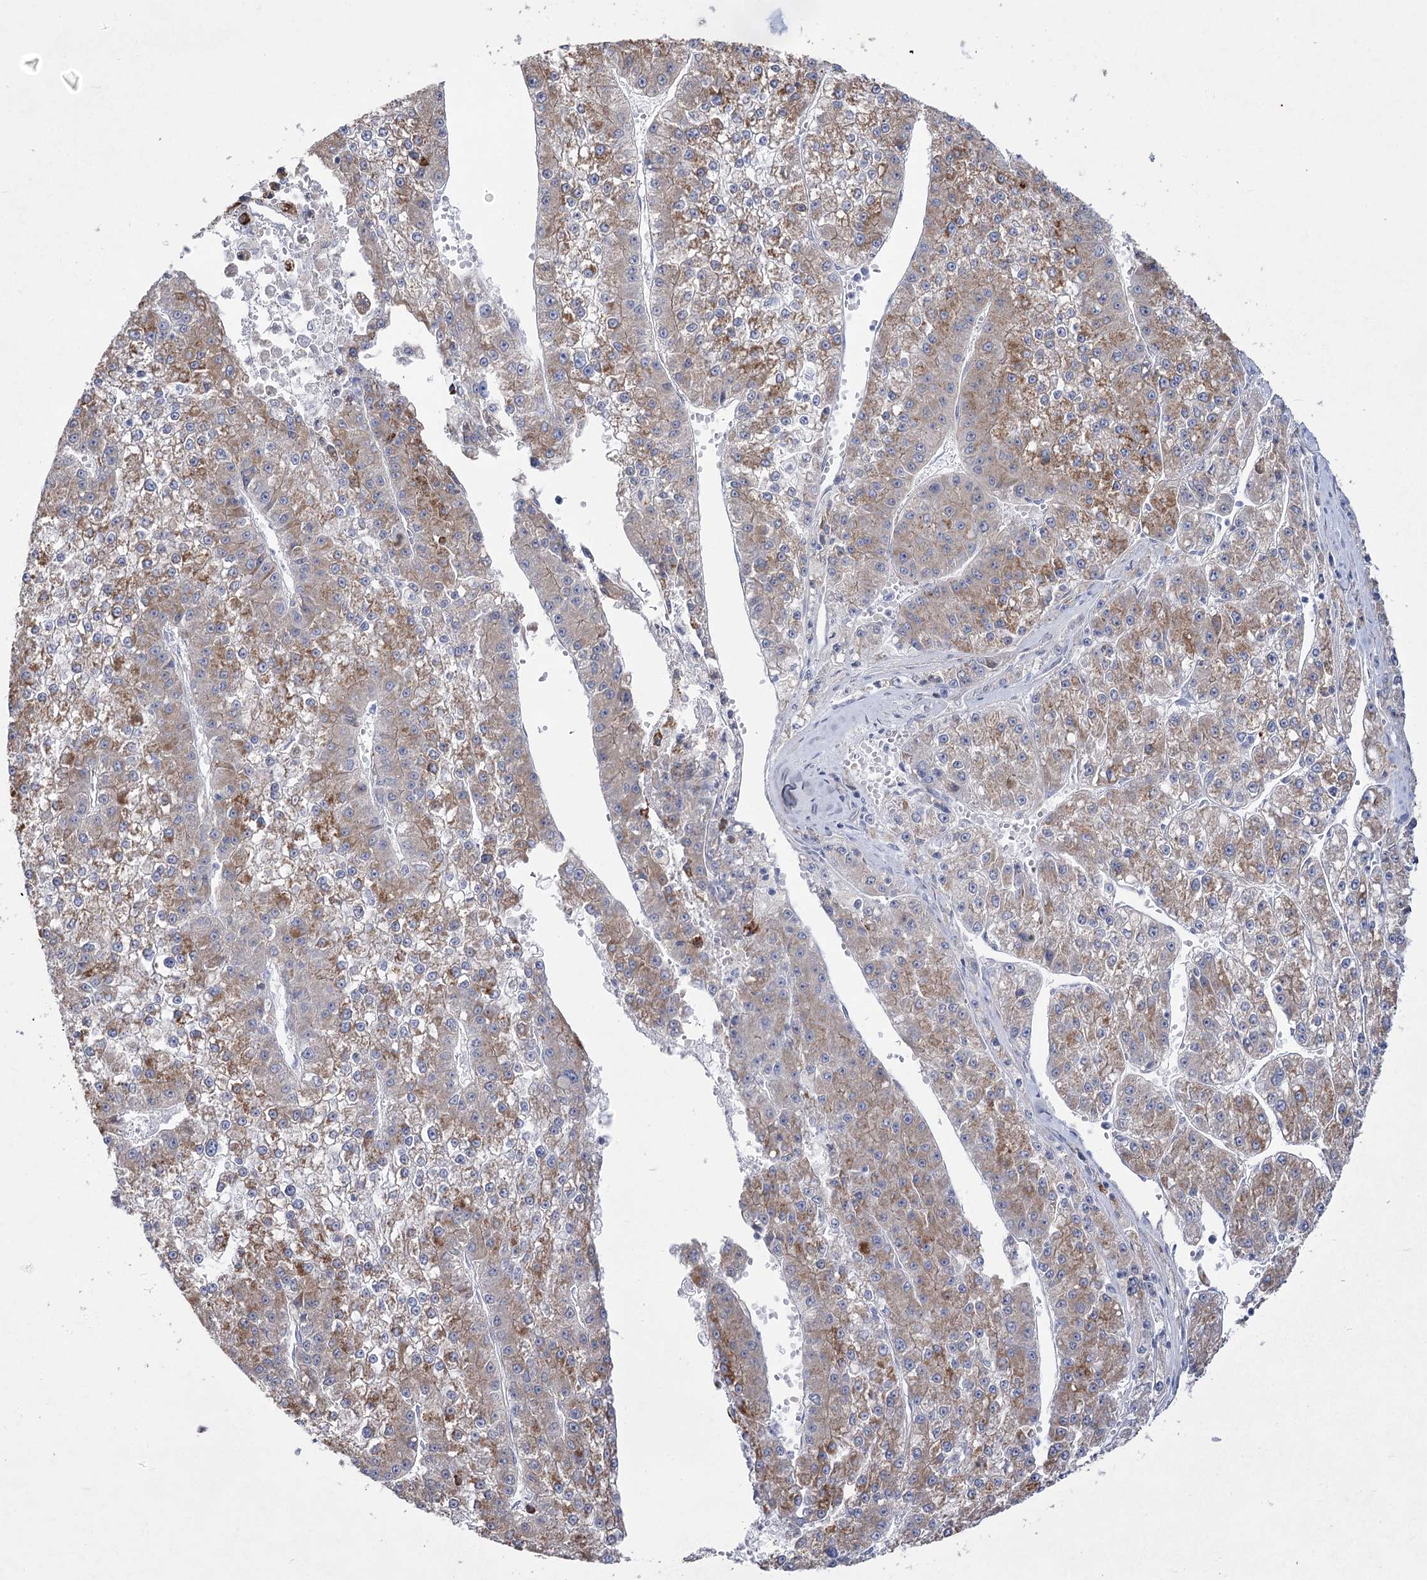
{"staining": {"intensity": "moderate", "quantity": ">75%", "location": "cytoplasmic/membranous"}, "tissue": "liver cancer", "cell_type": "Tumor cells", "image_type": "cancer", "snomed": [{"axis": "morphology", "description": "Carcinoma, Hepatocellular, NOS"}, {"axis": "topography", "description": "Liver"}], "caption": "The histopathology image displays staining of liver cancer, revealing moderate cytoplasmic/membranous protein positivity (brown color) within tumor cells.", "gene": "SUOX", "patient": {"sex": "female", "age": 73}}